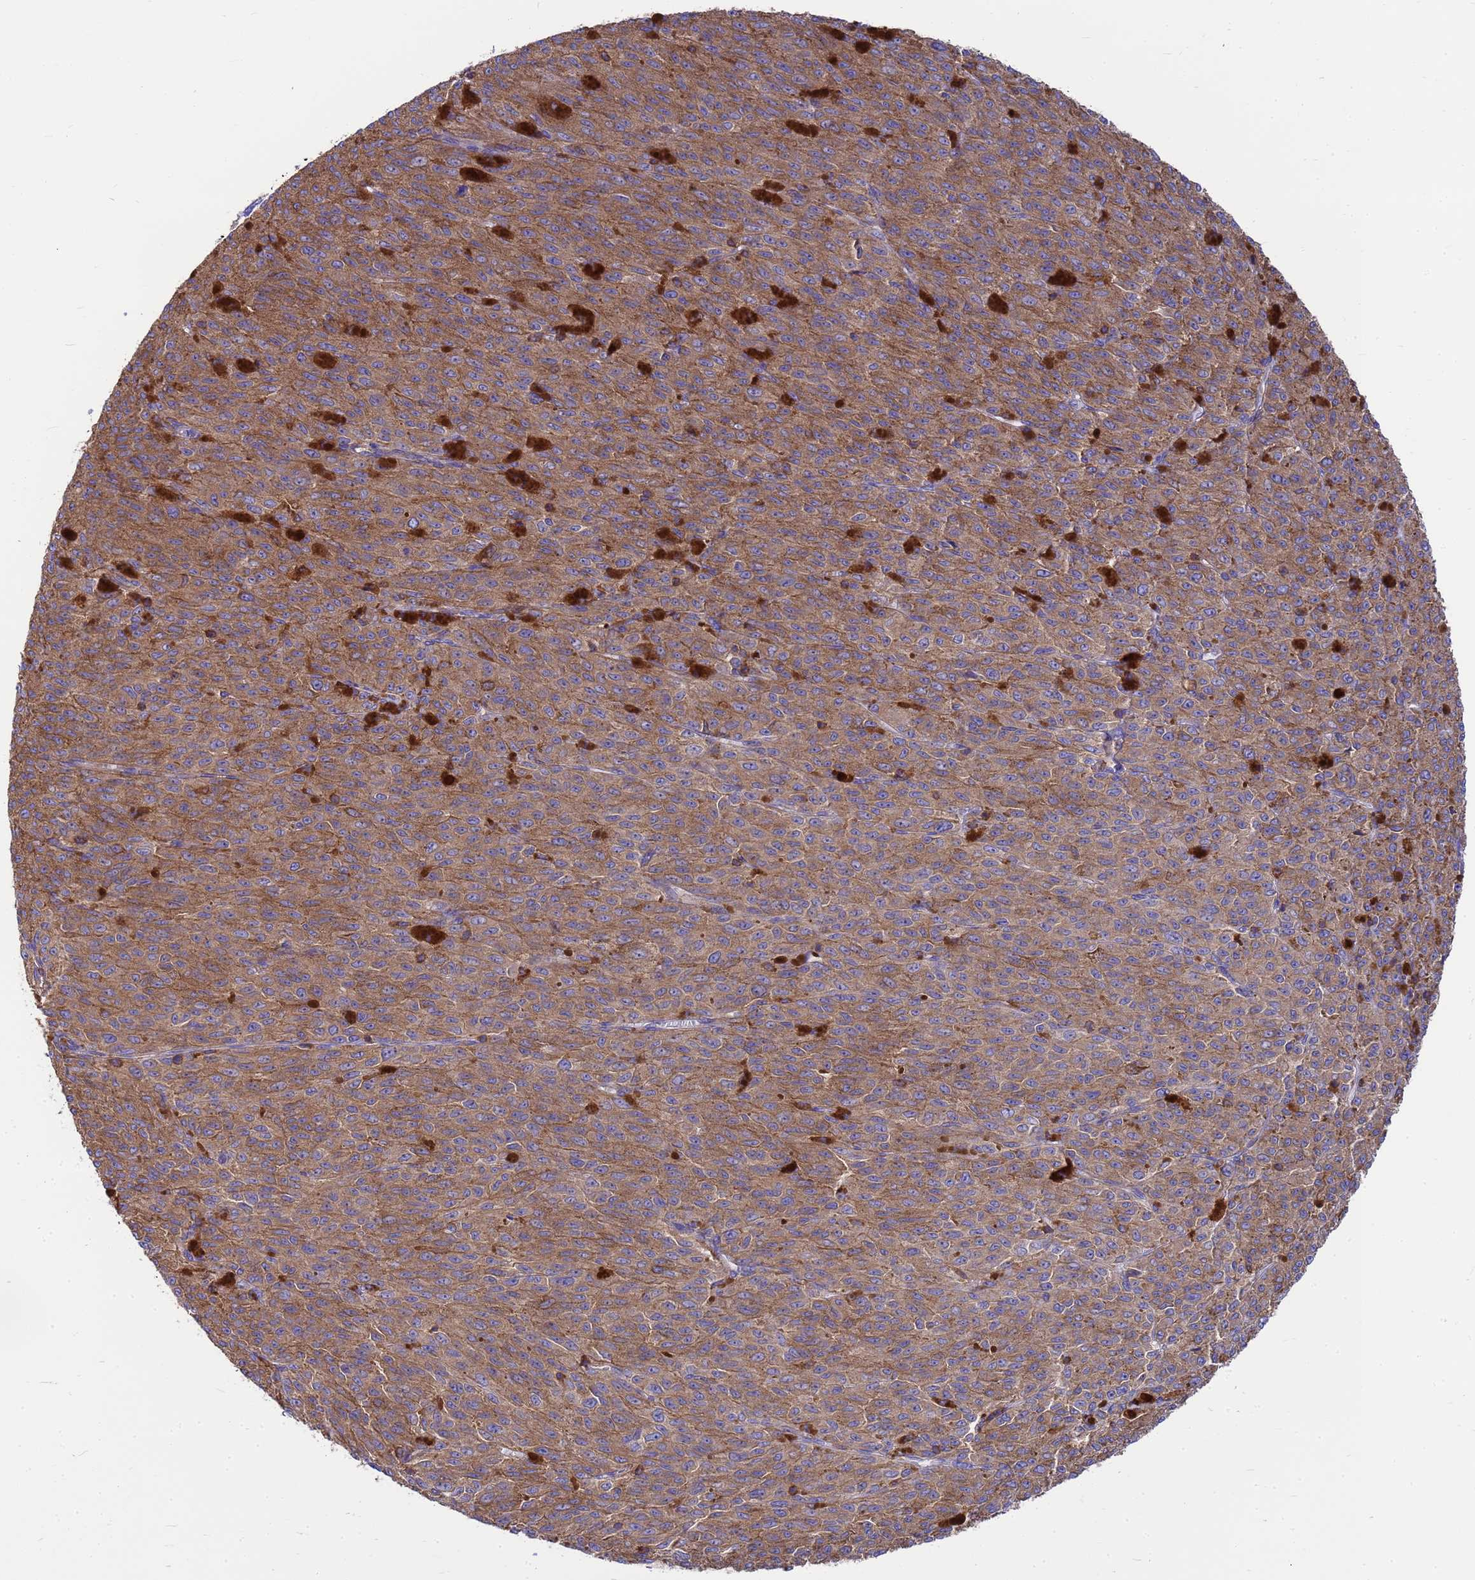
{"staining": {"intensity": "moderate", "quantity": ">75%", "location": "cytoplasmic/membranous"}, "tissue": "melanoma", "cell_type": "Tumor cells", "image_type": "cancer", "snomed": [{"axis": "morphology", "description": "Malignant melanoma, NOS"}, {"axis": "topography", "description": "Skin"}], "caption": "DAB (3,3'-diaminobenzidine) immunohistochemical staining of human malignant melanoma shows moderate cytoplasmic/membranous protein staining in about >75% of tumor cells. (DAB (3,3'-diaminobenzidine) IHC, brown staining for protein, blue staining for nuclei).", "gene": "ZNF235", "patient": {"sex": "female", "age": 52}}